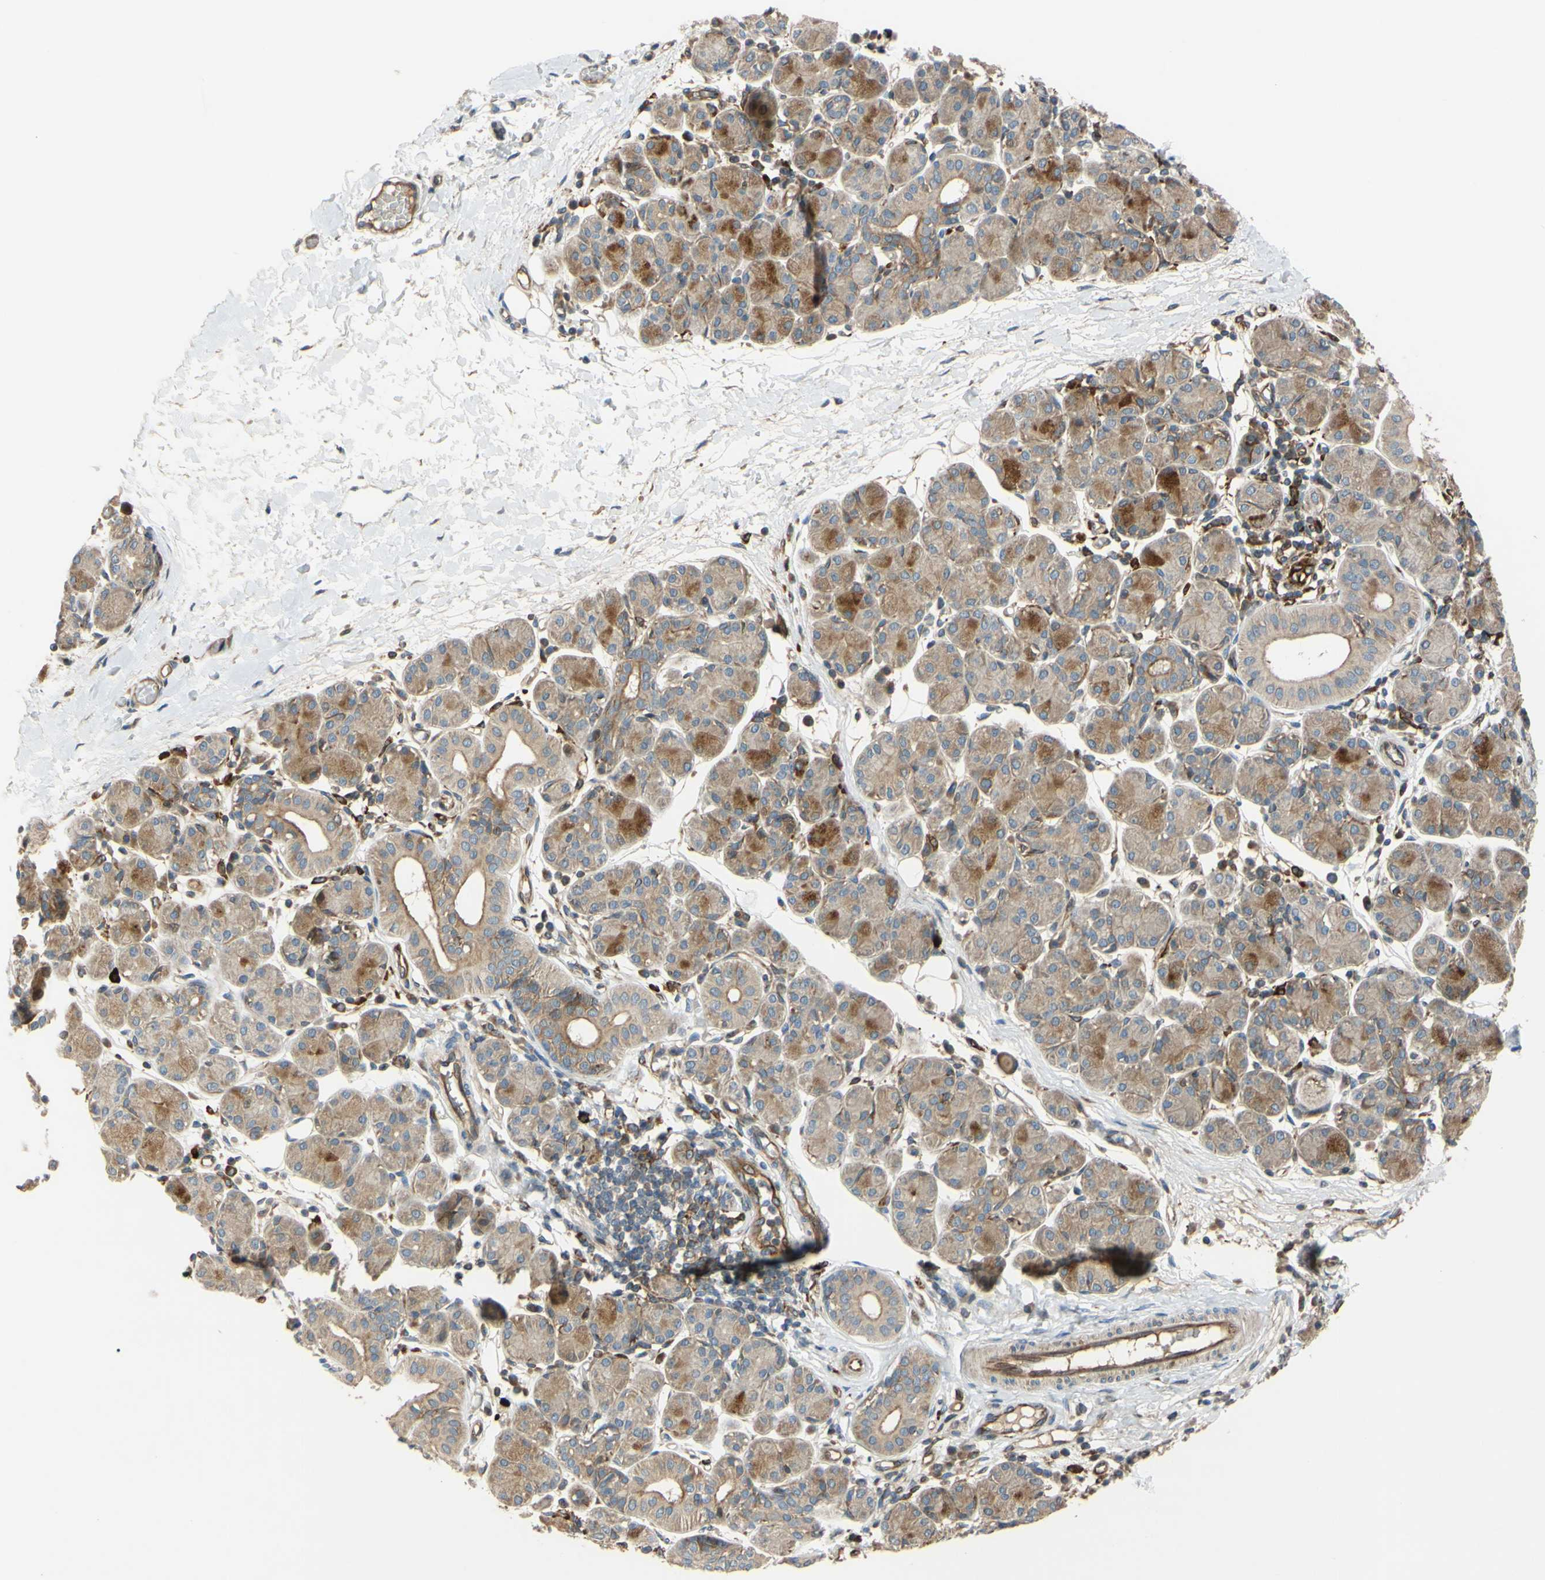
{"staining": {"intensity": "moderate", "quantity": "25%-75%", "location": "cytoplasmic/membranous"}, "tissue": "salivary gland", "cell_type": "Glandular cells", "image_type": "normal", "snomed": [{"axis": "morphology", "description": "Normal tissue, NOS"}, {"axis": "morphology", "description": "Inflammation, NOS"}, {"axis": "topography", "description": "Lymph node"}, {"axis": "topography", "description": "Salivary gland"}], "caption": "A brown stain labels moderate cytoplasmic/membranous expression of a protein in glandular cells of benign human salivary gland. (DAB (3,3'-diaminobenzidine) = brown stain, brightfield microscopy at high magnification).", "gene": "SPTLC1", "patient": {"sex": "male", "age": 3}}